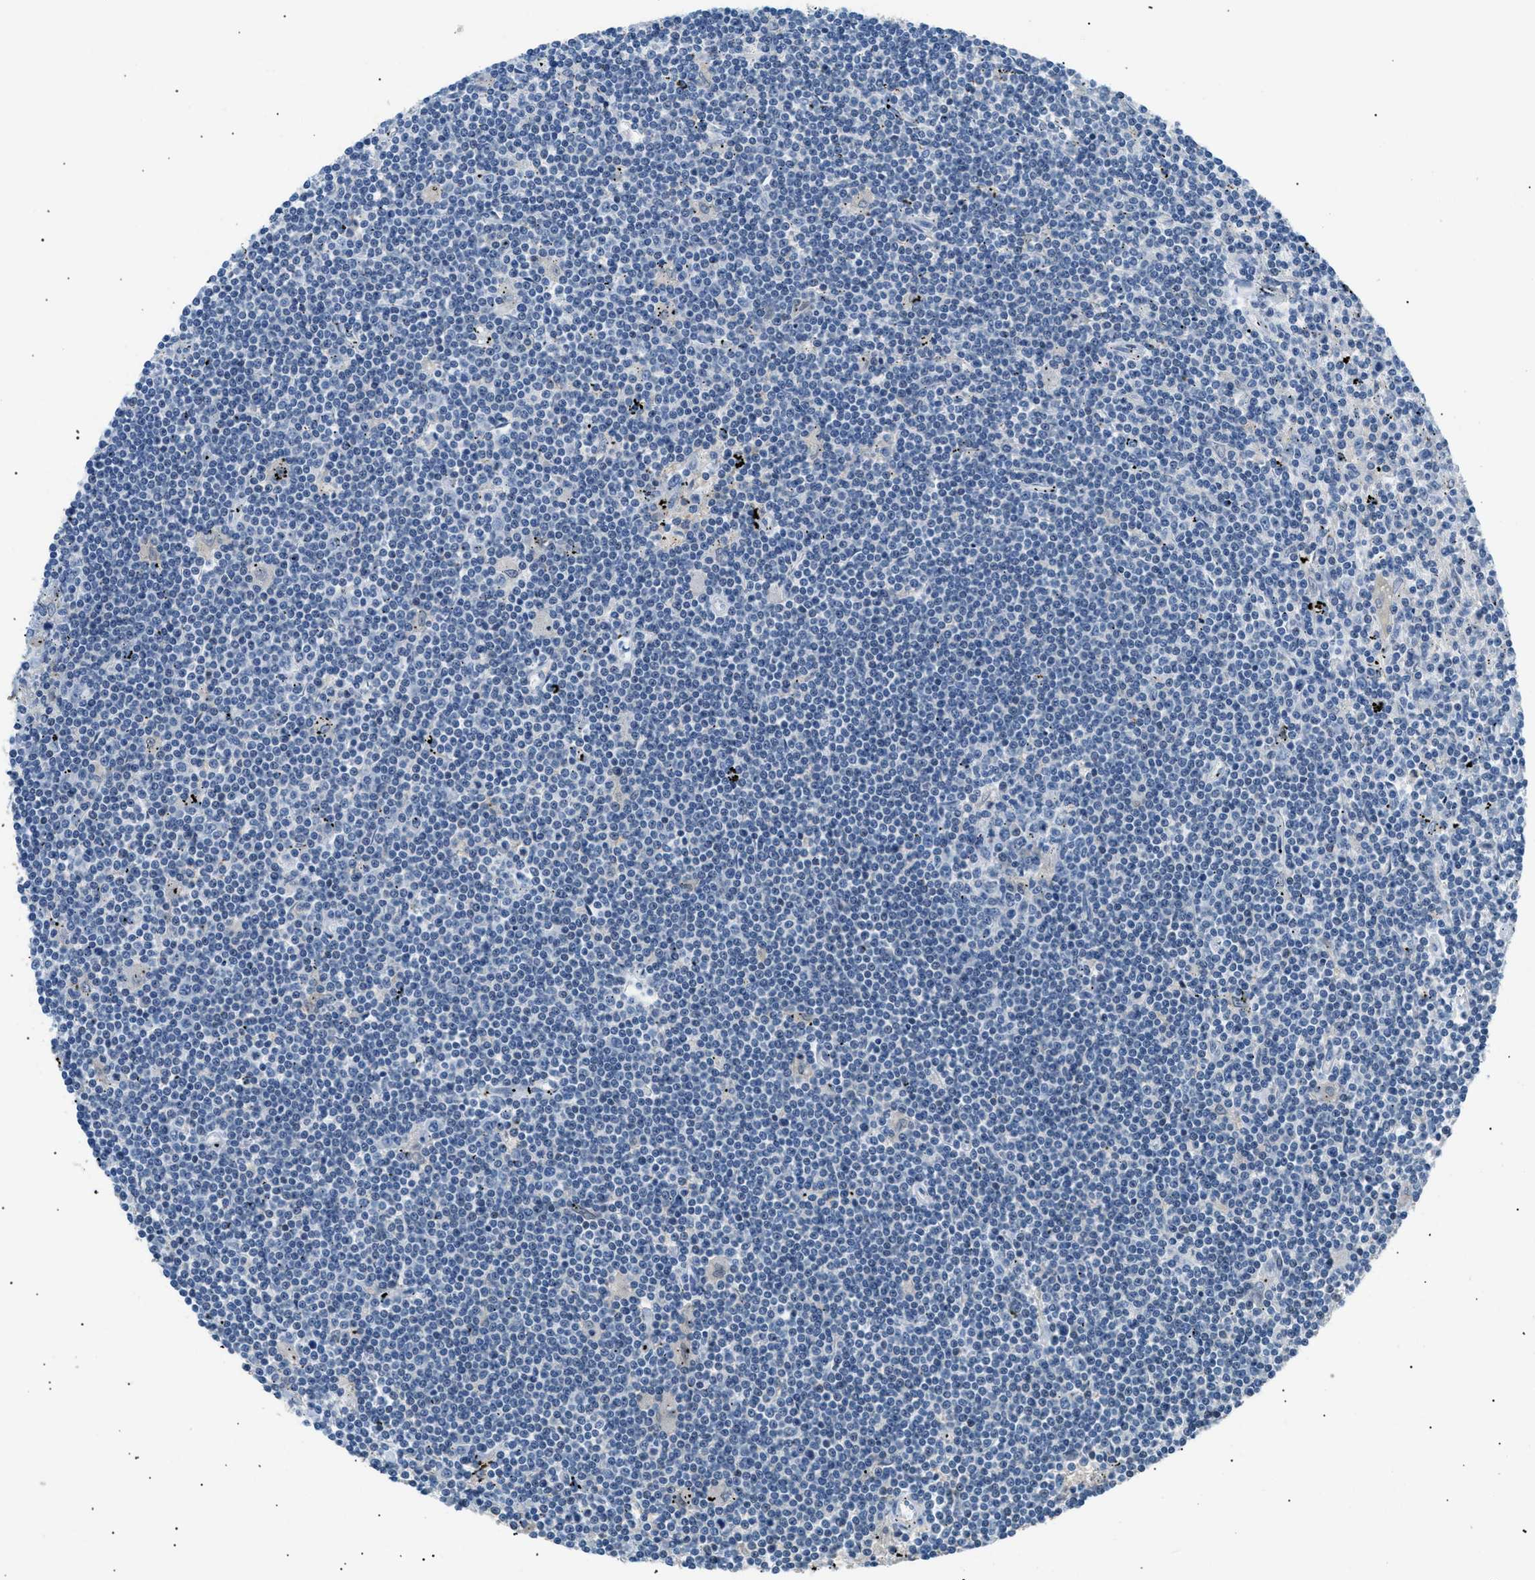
{"staining": {"intensity": "negative", "quantity": "none", "location": "none"}, "tissue": "lymphoma", "cell_type": "Tumor cells", "image_type": "cancer", "snomed": [{"axis": "morphology", "description": "Malignant lymphoma, non-Hodgkin's type, Low grade"}, {"axis": "topography", "description": "Spleen"}], "caption": "Immunohistochemistry (IHC) histopathology image of neoplastic tissue: low-grade malignant lymphoma, non-Hodgkin's type stained with DAB shows no significant protein expression in tumor cells.", "gene": "AKR1A1", "patient": {"sex": "male", "age": 76}}